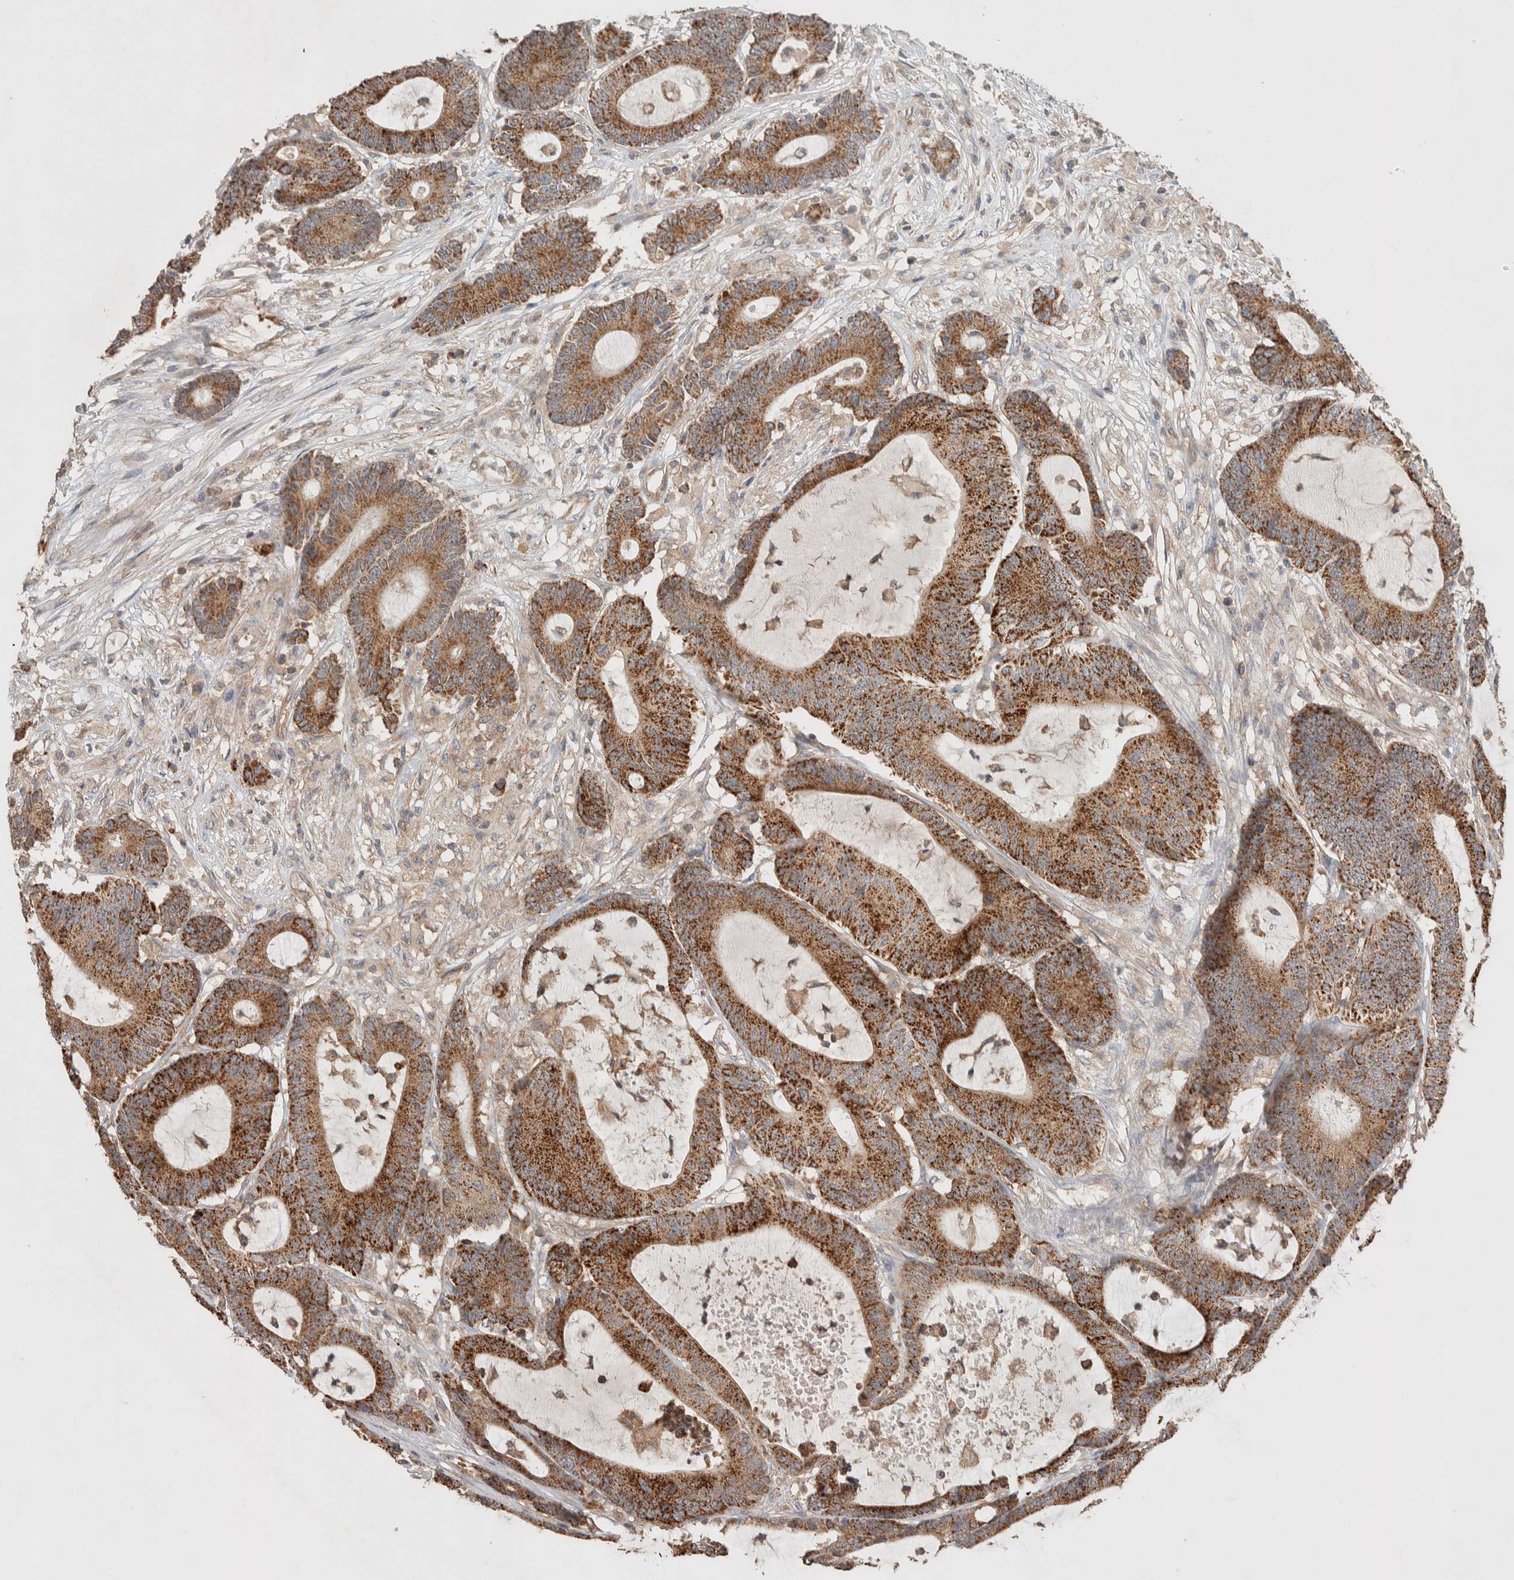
{"staining": {"intensity": "strong", "quantity": ">75%", "location": "cytoplasmic/membranous"}, "tissue": "colorectal cancer", "cell_type": "Tumor cells", "image_type": "cancer", "snomed": [{"axis": "morphology", "description": "Adenocarcinoma, NOS"}, {"axis": "topography", "description": "Colon"}], "caption": "A high-resolution photomicrograph shows immunohistochemistry staining of colorectal adenocarcinoma, which displays strong cytoplasmic/membranous positivity in approximately >75% of tumor cells.", "gene": "DEPTOR", "patient": {"sex": "female", "age": 84}}